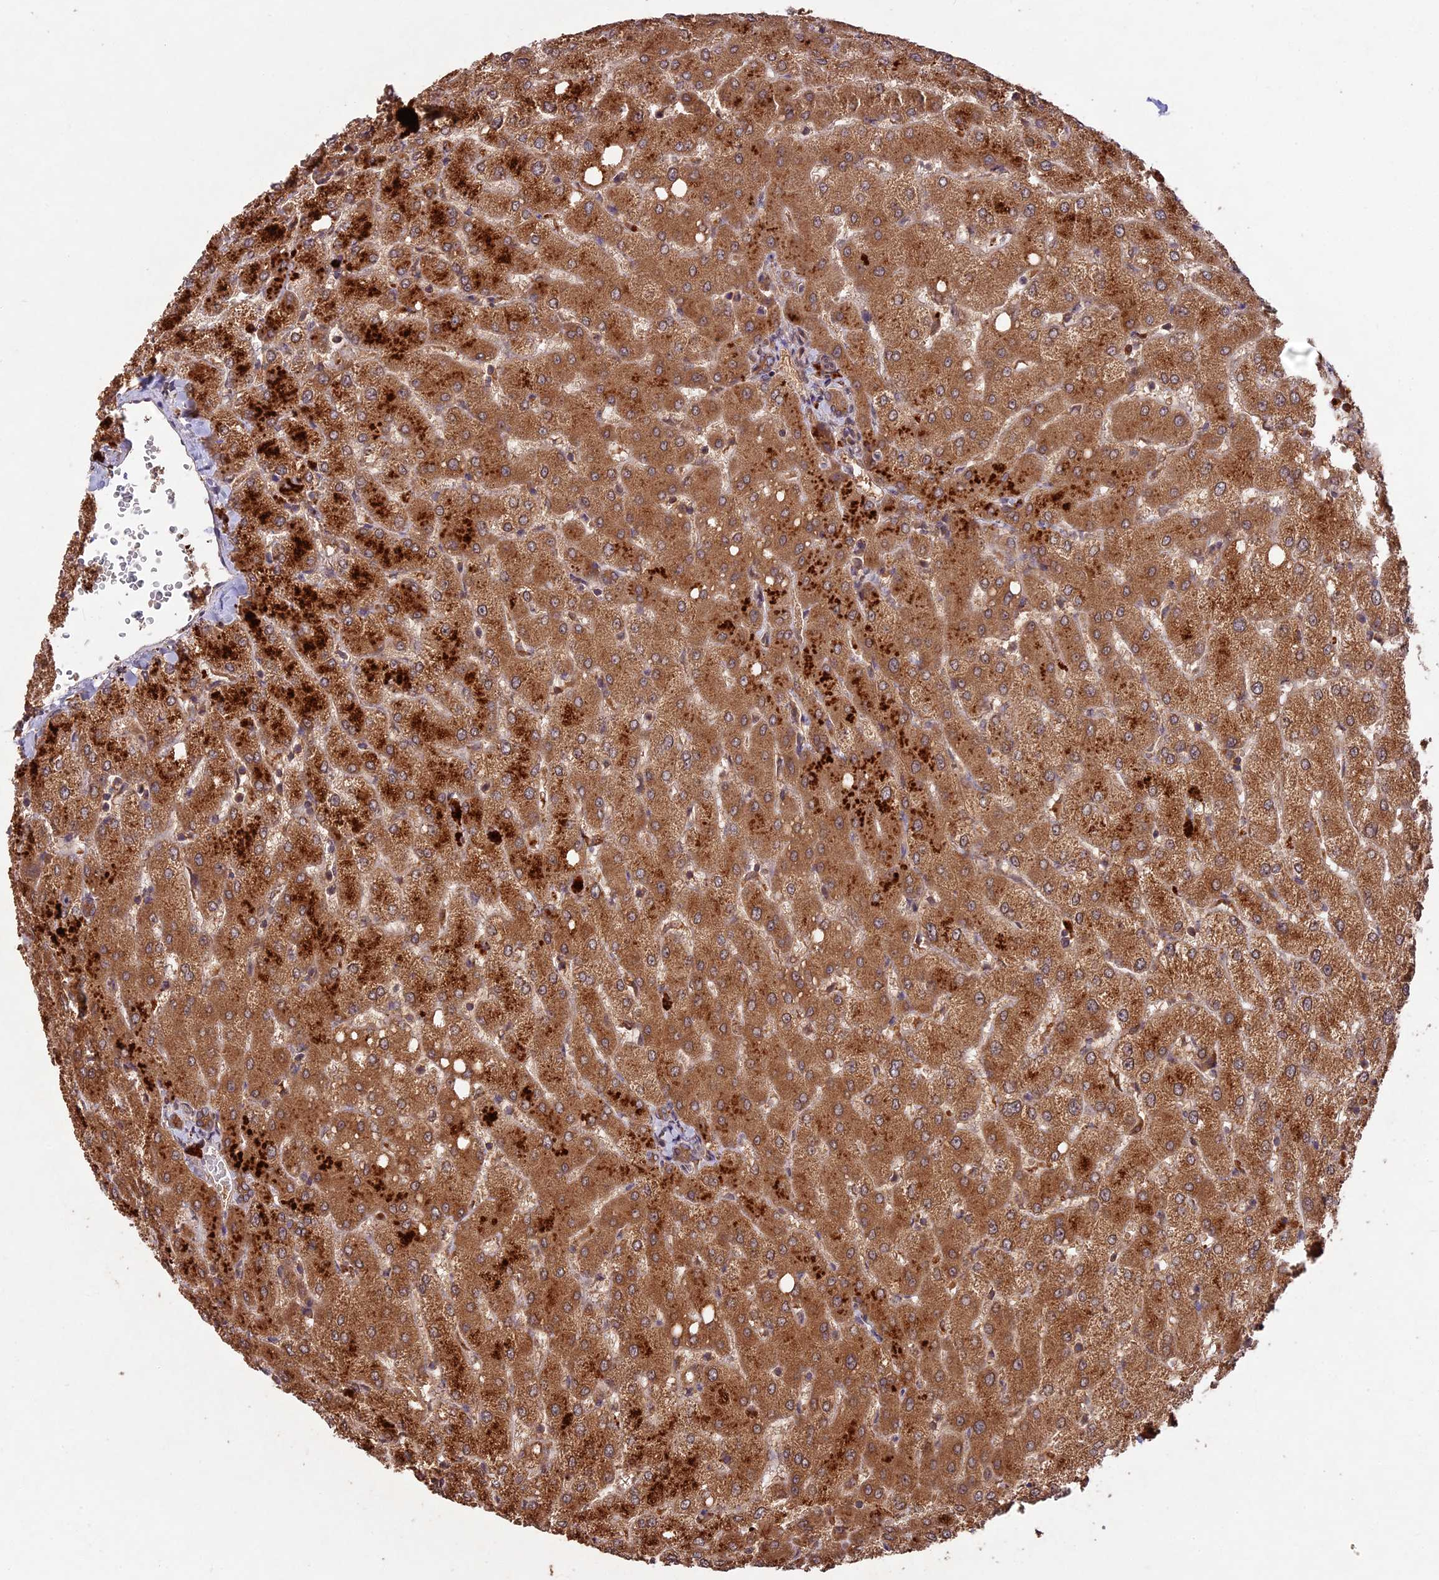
{"staining": {"intensity": "moderate", "quantity": ">75%", "location": "cytoplasmic/membranous"}, "tissue": "liver", "cell_type": "Cholangiocytes", "image_type": "normal", "snomed": [{"axis": "morphology", "description": "Normal tissue, NOS"}, {"axis": "topography", "description": "Liver"}], "caption": "Liver stained for a protein (brown) shows moderate cytoplasmic/membranous positive expression in approximately >75% of cholangiocytes.", "gene": "CHAC1", "patient": {"sex": "female", "age": 54}}